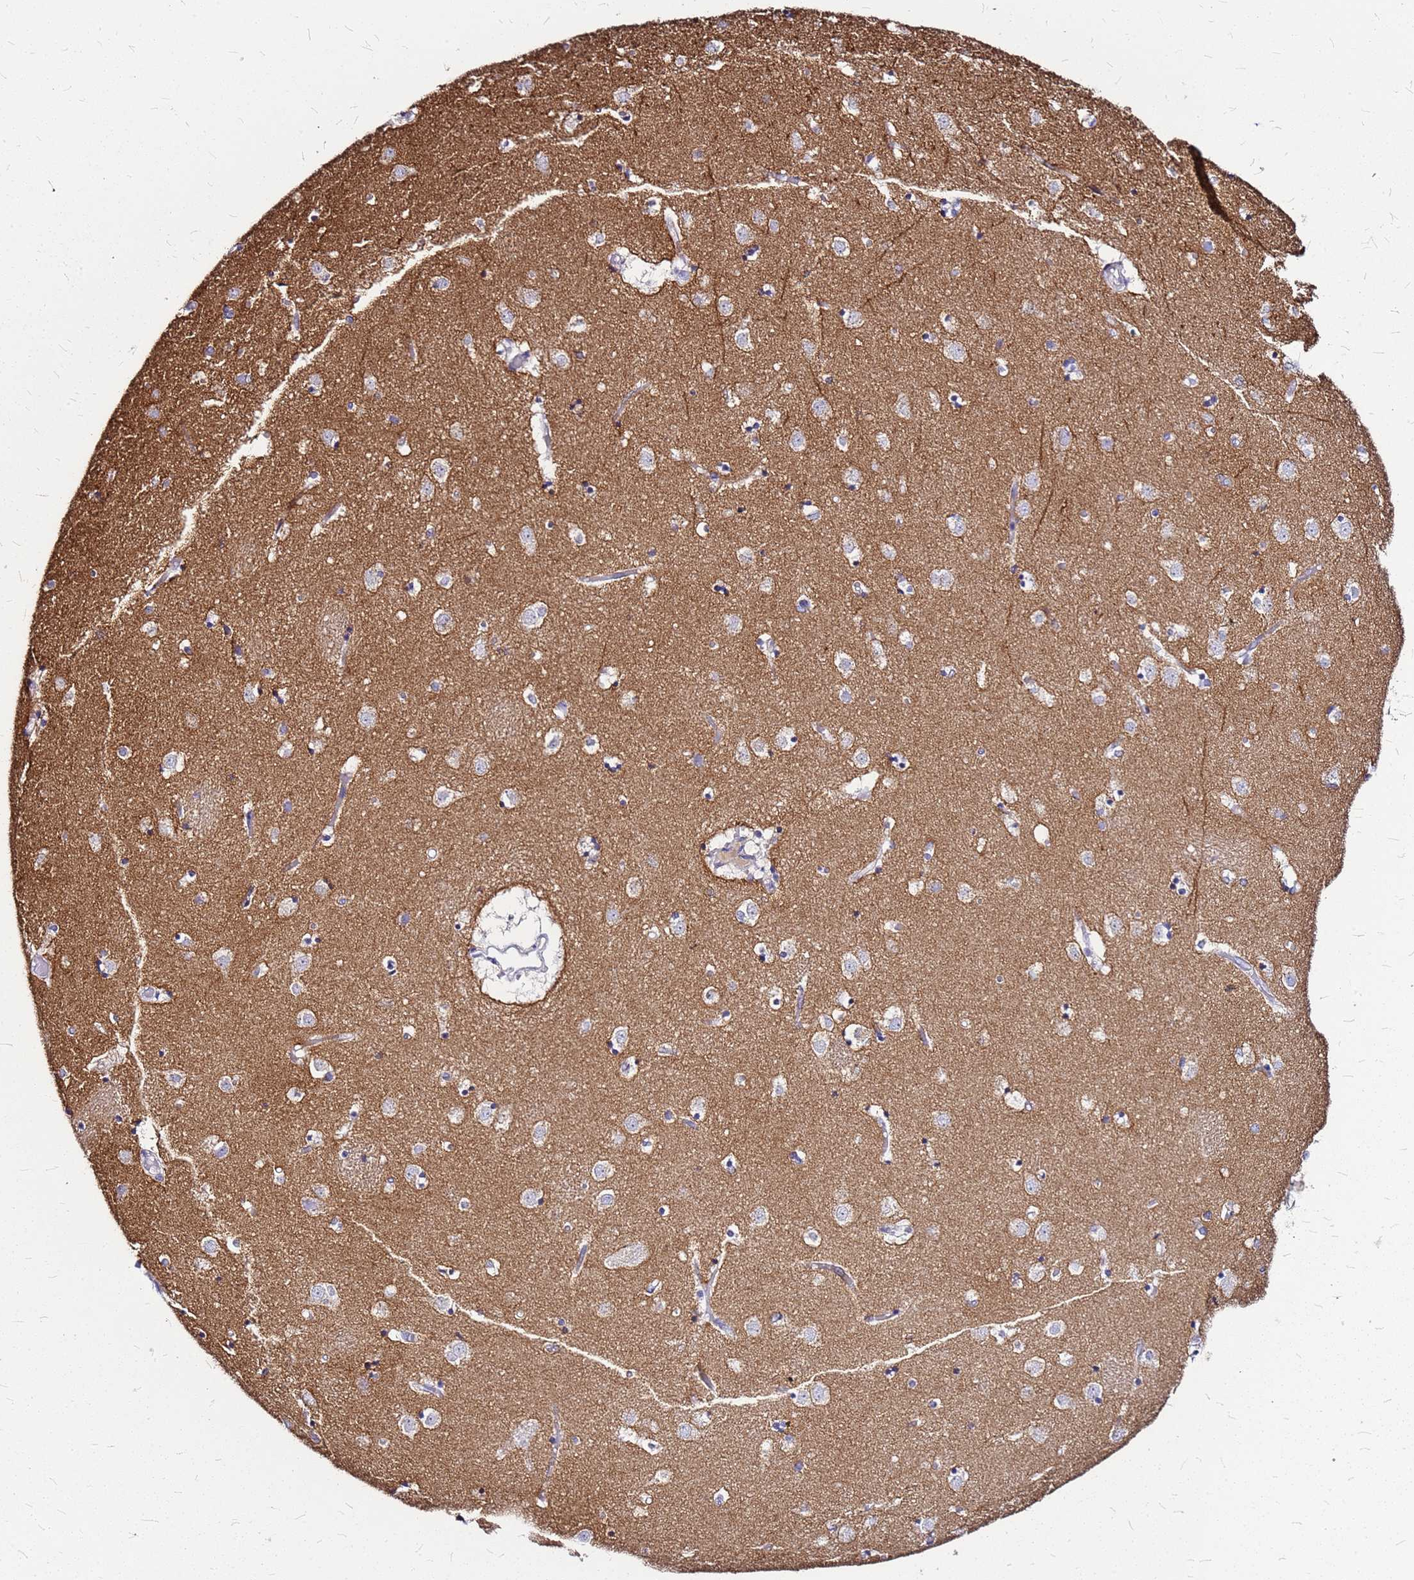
{"staining": {"intensity": "weak", "quantity": "<25%", "location": "cytoplasmic/membranous"}, "tissue": "caudate", "cell_type": "Glial cells", "image_type": "normal", "snomed": [{"axis": "morphology", "description": "Normal tissue, NOS"}, {"axis": "topography", "description": "Lateral ventricle wall"}], "caption": "The micrograph reveals no staining of glial cells in unremarkable caudate.", "gene": "CASD1", "patient": {"sex": "female", "age": 52}}